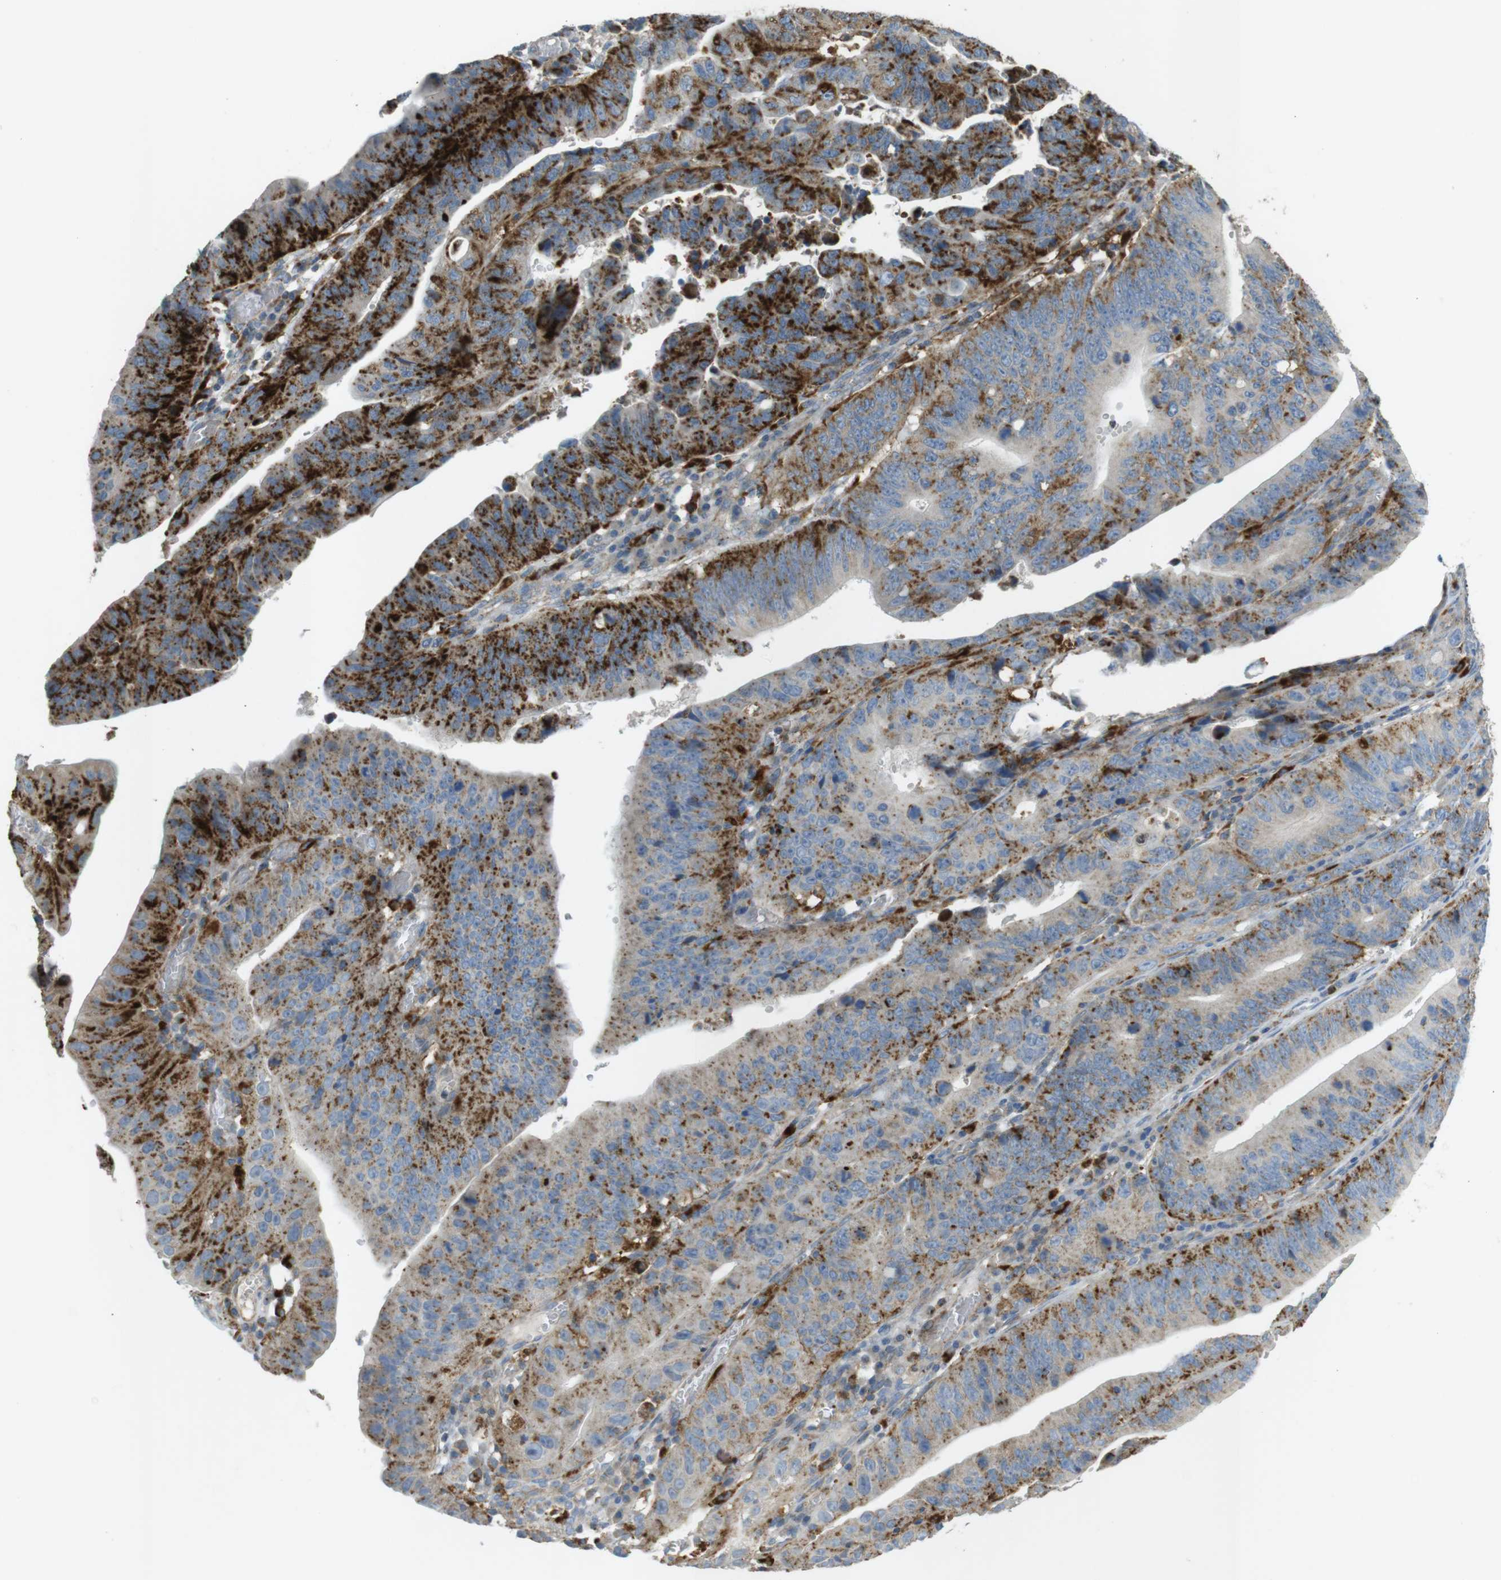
{"staining": {"intensity": "strong", "quantity": ">75%", "location": "cytoplasmic/membranous"}, "tissue": "stomach cancer", "cell_type": "Tumor cells", "image_type": "cancer", "snomed": [{"axis": "morphology", "description": "Adenocarcinoma, NOS"}, {"axis": "topography", "description": "Stomach"}], "caption": "Protein expression analysis of adenocarcinoma (stomach) shows strong cytoplasmic/membranous staining in about >75% of tumor cells. (Brightfield microscopy of DAB IHC at high magnification).", "gene": "LAMP1", "patient": {"sex": "male", "age": 59}}